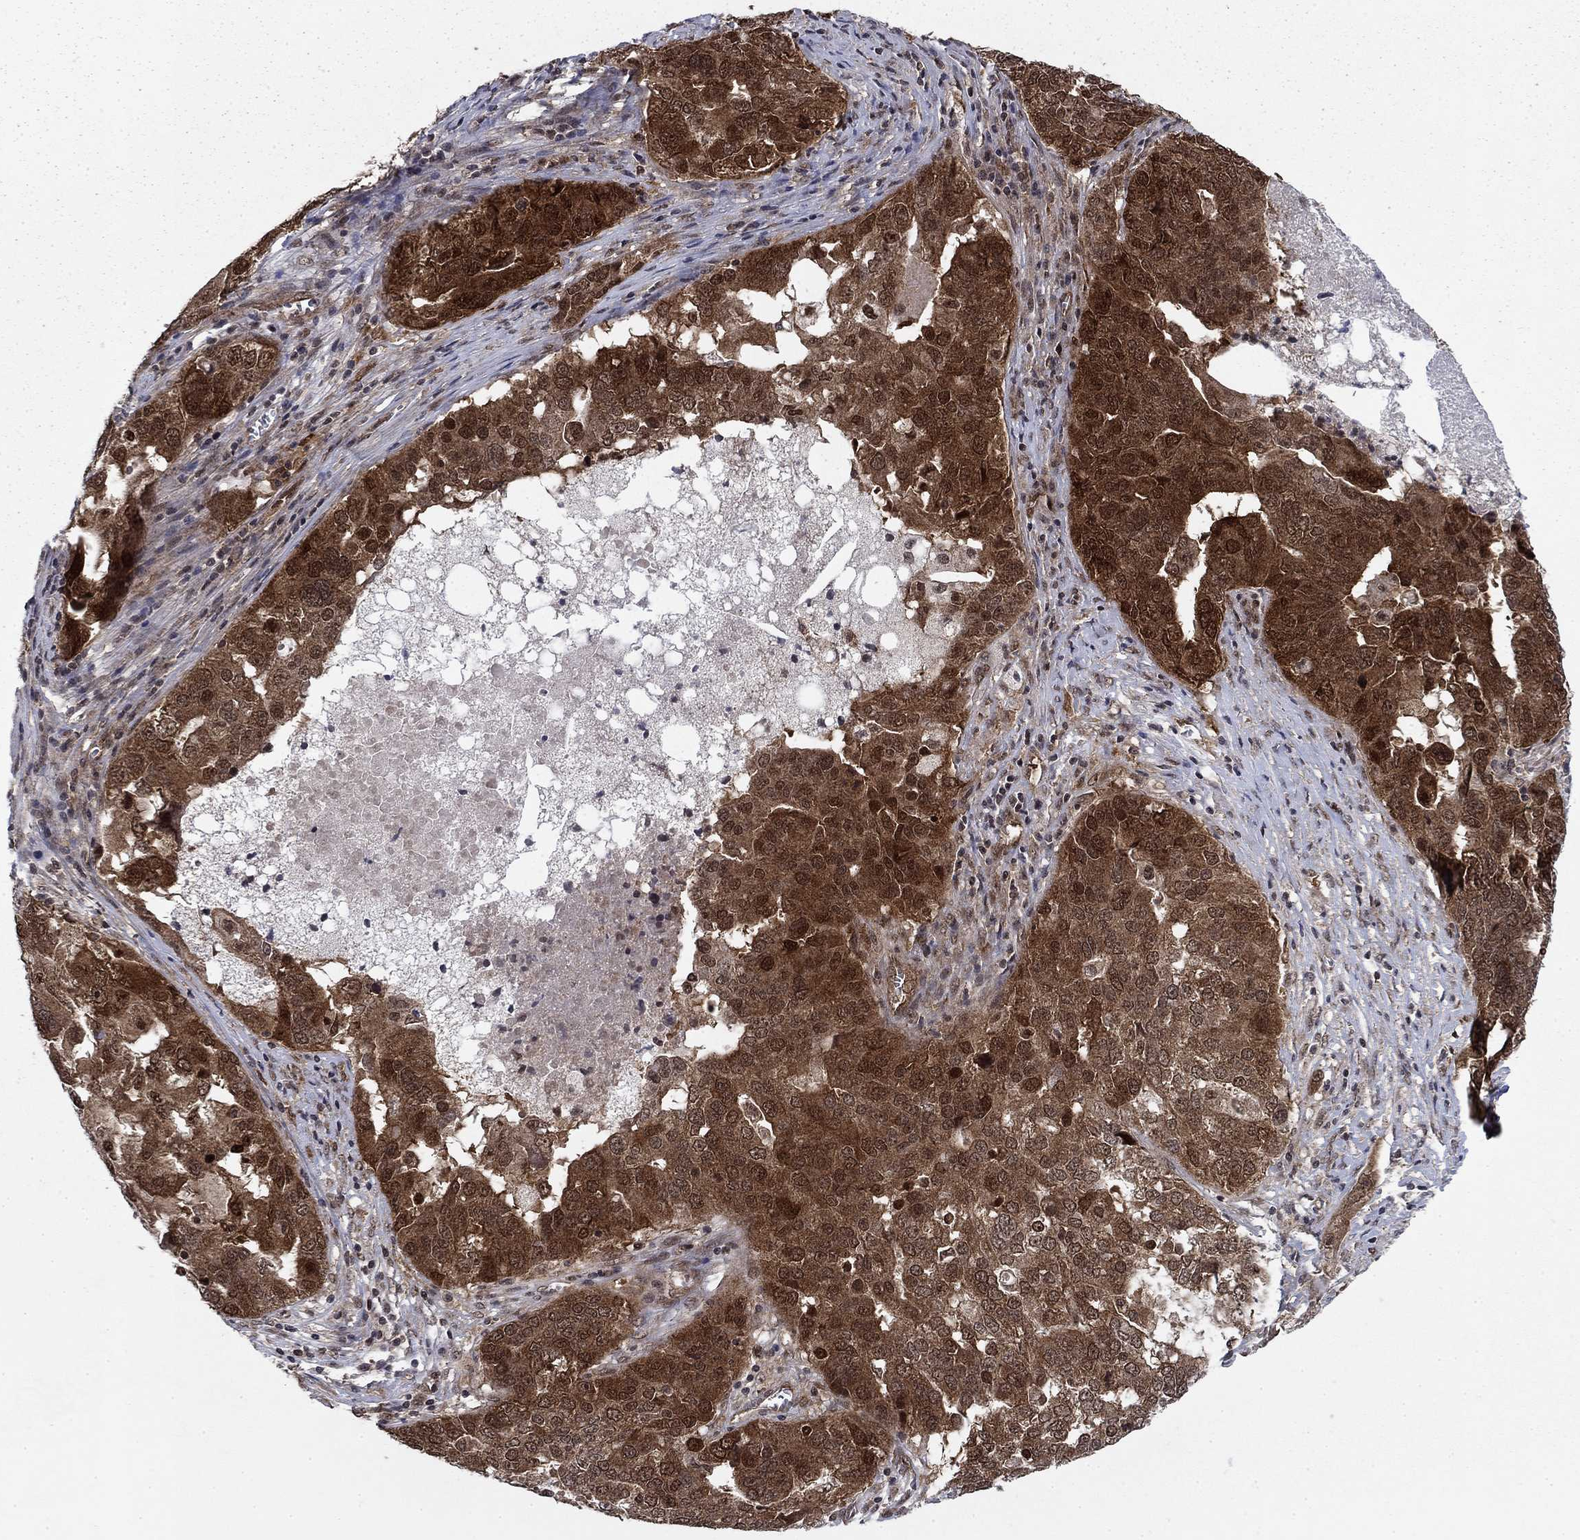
{"staining": {"intensity": "strong", "quantity": "25%-75%", "location": "cytoplasmic/membranous,nuclear"}, "tissue": "ovarian cancer", "cell_type": "Tumor cells", "image_type": "cancer", "snomed": [{"axis": "morphology", "description": "Carcinoma, endometroid"}, {"axis": "topography", "description": "Soft tissue"}, {"axis": "topography", "description": "Ovary"}], "caption": "Protein expression analysis of human ovarian cancer (endometroid carcinoma) reveals strong cytoplasmic/membranous and nuclear expression in approximately 25%-75% of tumor cells. (brown staining indicates protein expression, while blue staining denotes nuclei).", "gene": "DNAJA1", "patient": {"sex": "female", "age": 52}}